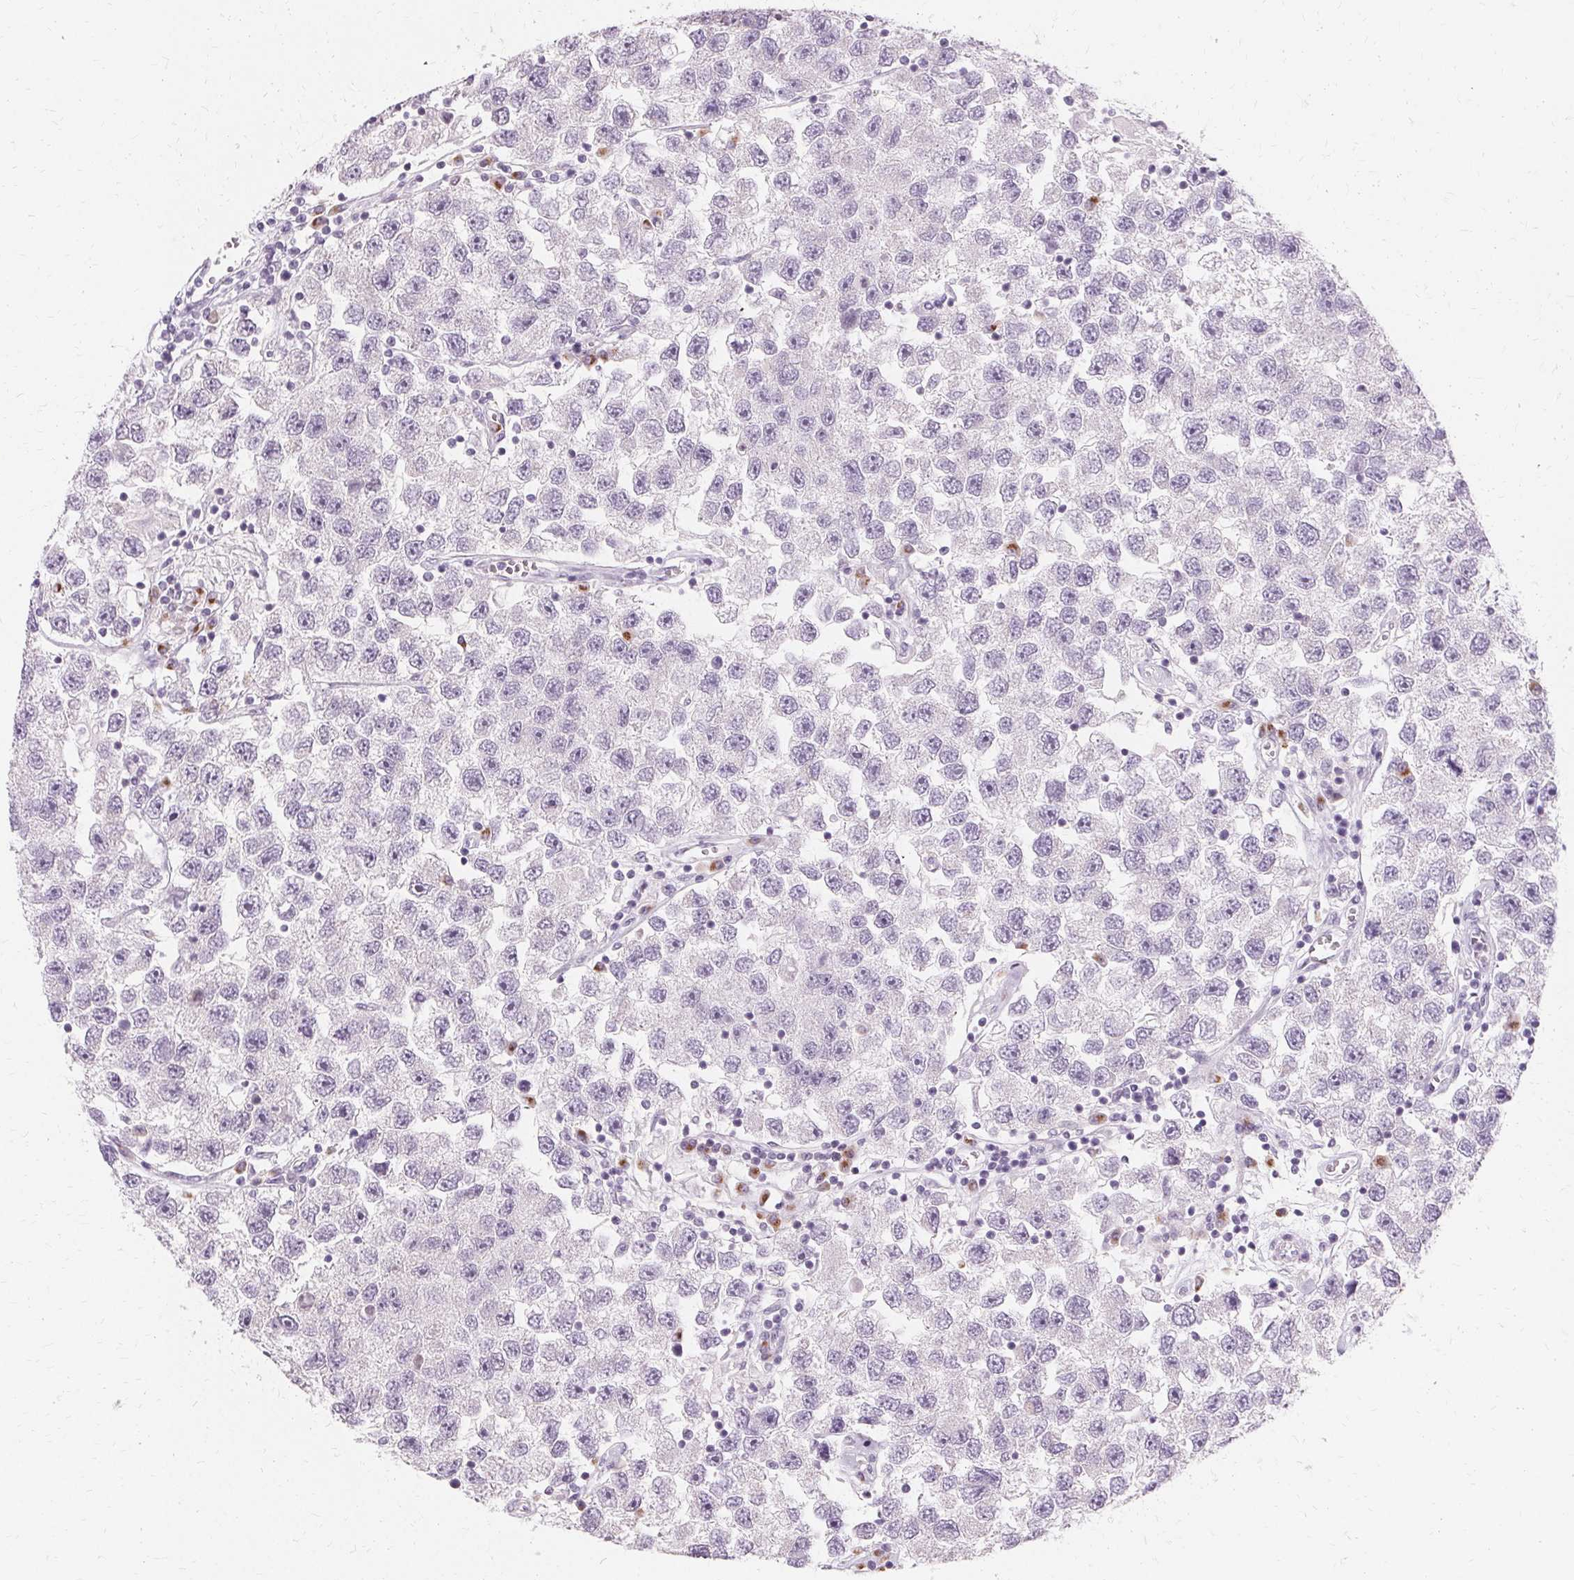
{"staining": {"intensity": "negative", "quantity": "none", "location": "none"}, "tissue": "testis cancer", "cell_type": "Tumor cells", "image_type": "cancer", "snomed": [{"axis": "morphology", "description": "Seminoma, NOS"}, {"axis": "topography", "description": "Testis"}], "caption": "Protein analysis of testis cancer displays no significant staining in tumor cells.", "gene": "FCRL3", "patient": {"sex": "male", "age": 26}}